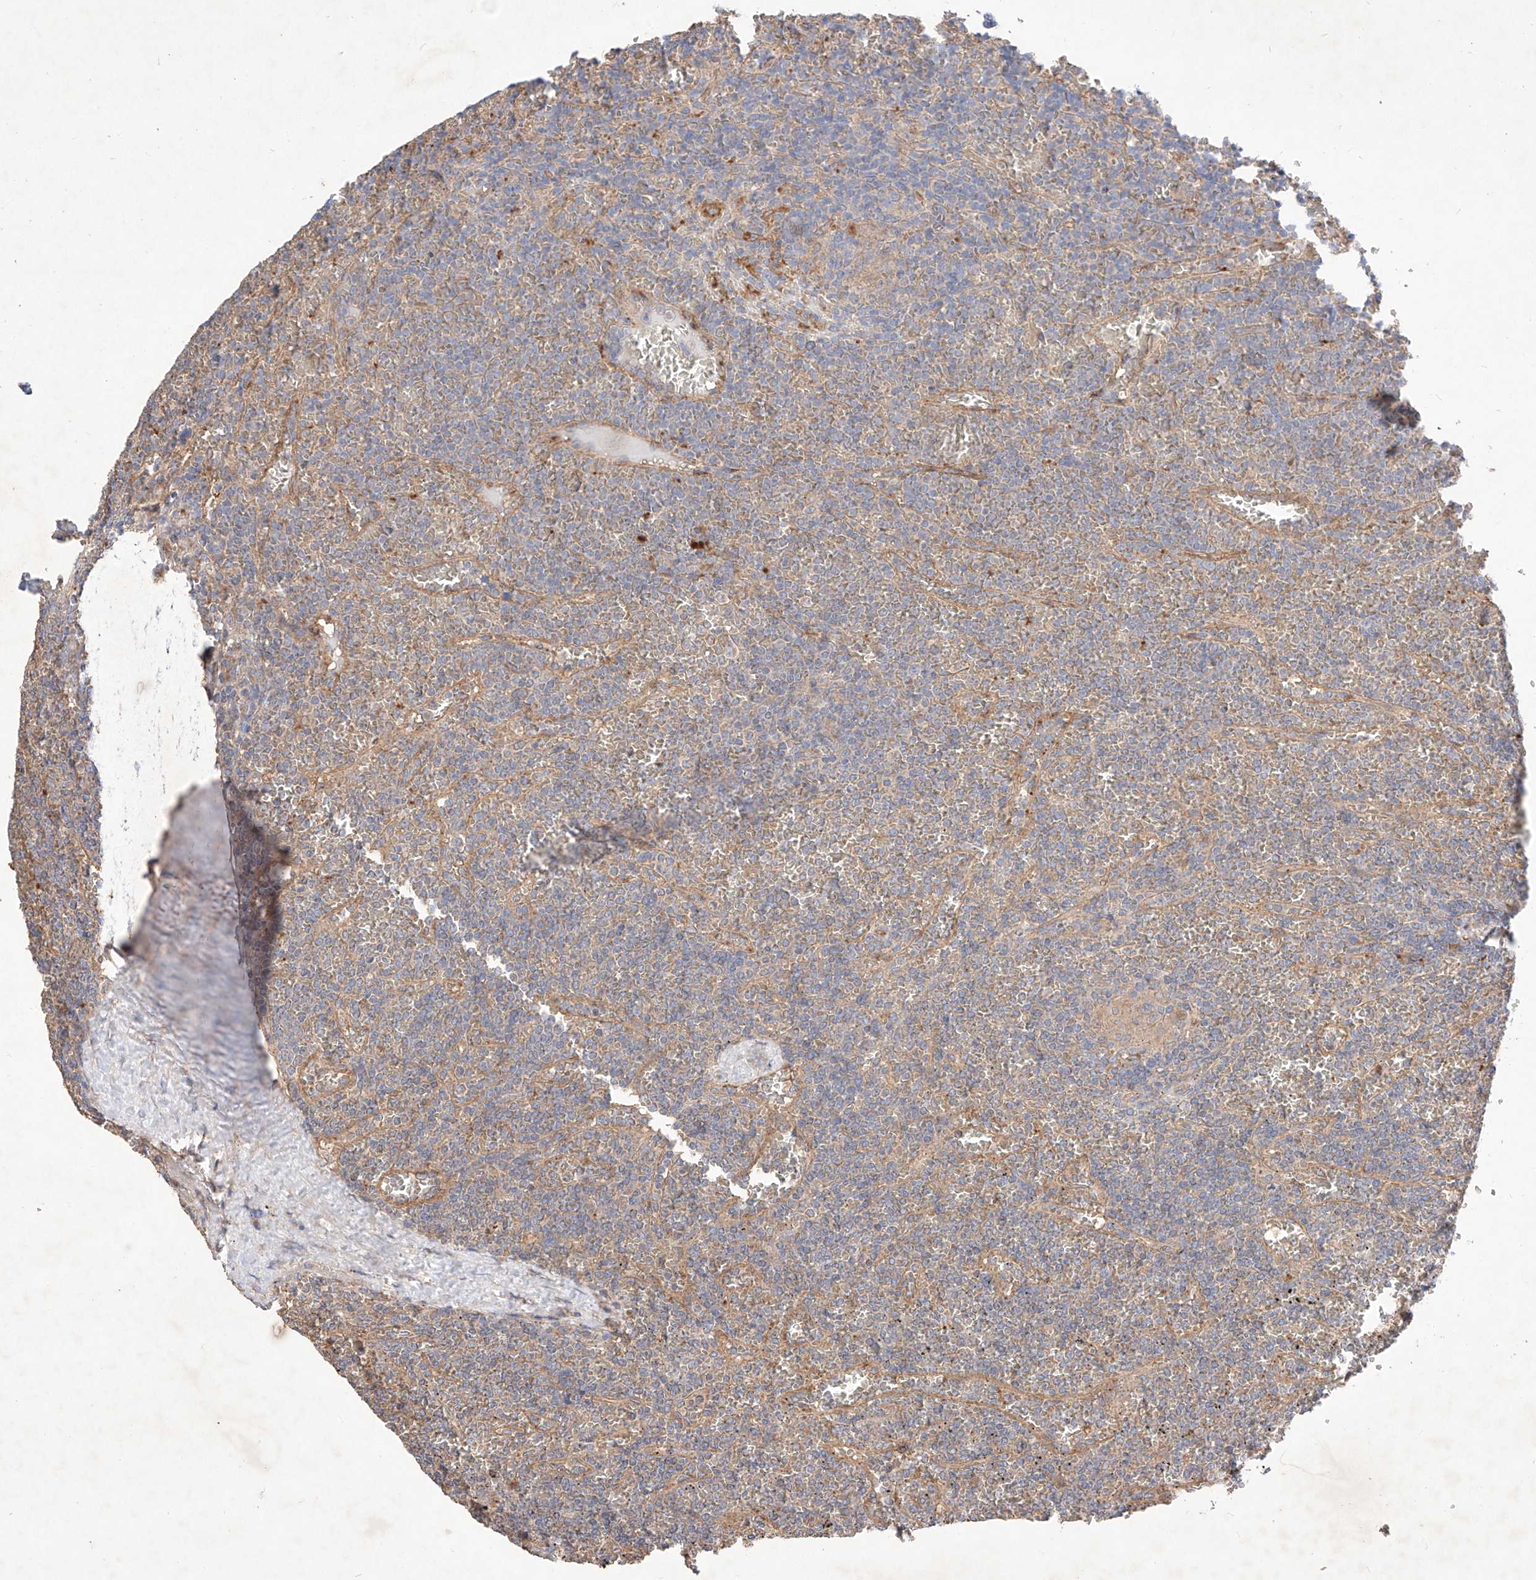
{"staining": {"intensity": "negative", "quantity": "none", "location": "none"}, "tissue": "lymphoma", "cell_type": "Tumor cells", "image_type": "cancer", "snomed": [{"axis": "morphology", "description": "Malignant lymphoma, non-Hodgkin's type, Low grade"}, {"axis": "topography", "description": "Spleen"}], "caption": "A high-resolution micrograph shows immunohistochemistry staining of lymphoma, which reveals no significant positivity in tumor cells. (Stains: DAB (3,3'-diaminobenzidine) immunohistochemistry (IHC) with hematoxylin counter stain, Microscopy: brightfield microscopy at high magnification).", "gene": "C6orf62", "patient": {"sex": "female", "age": 19}}